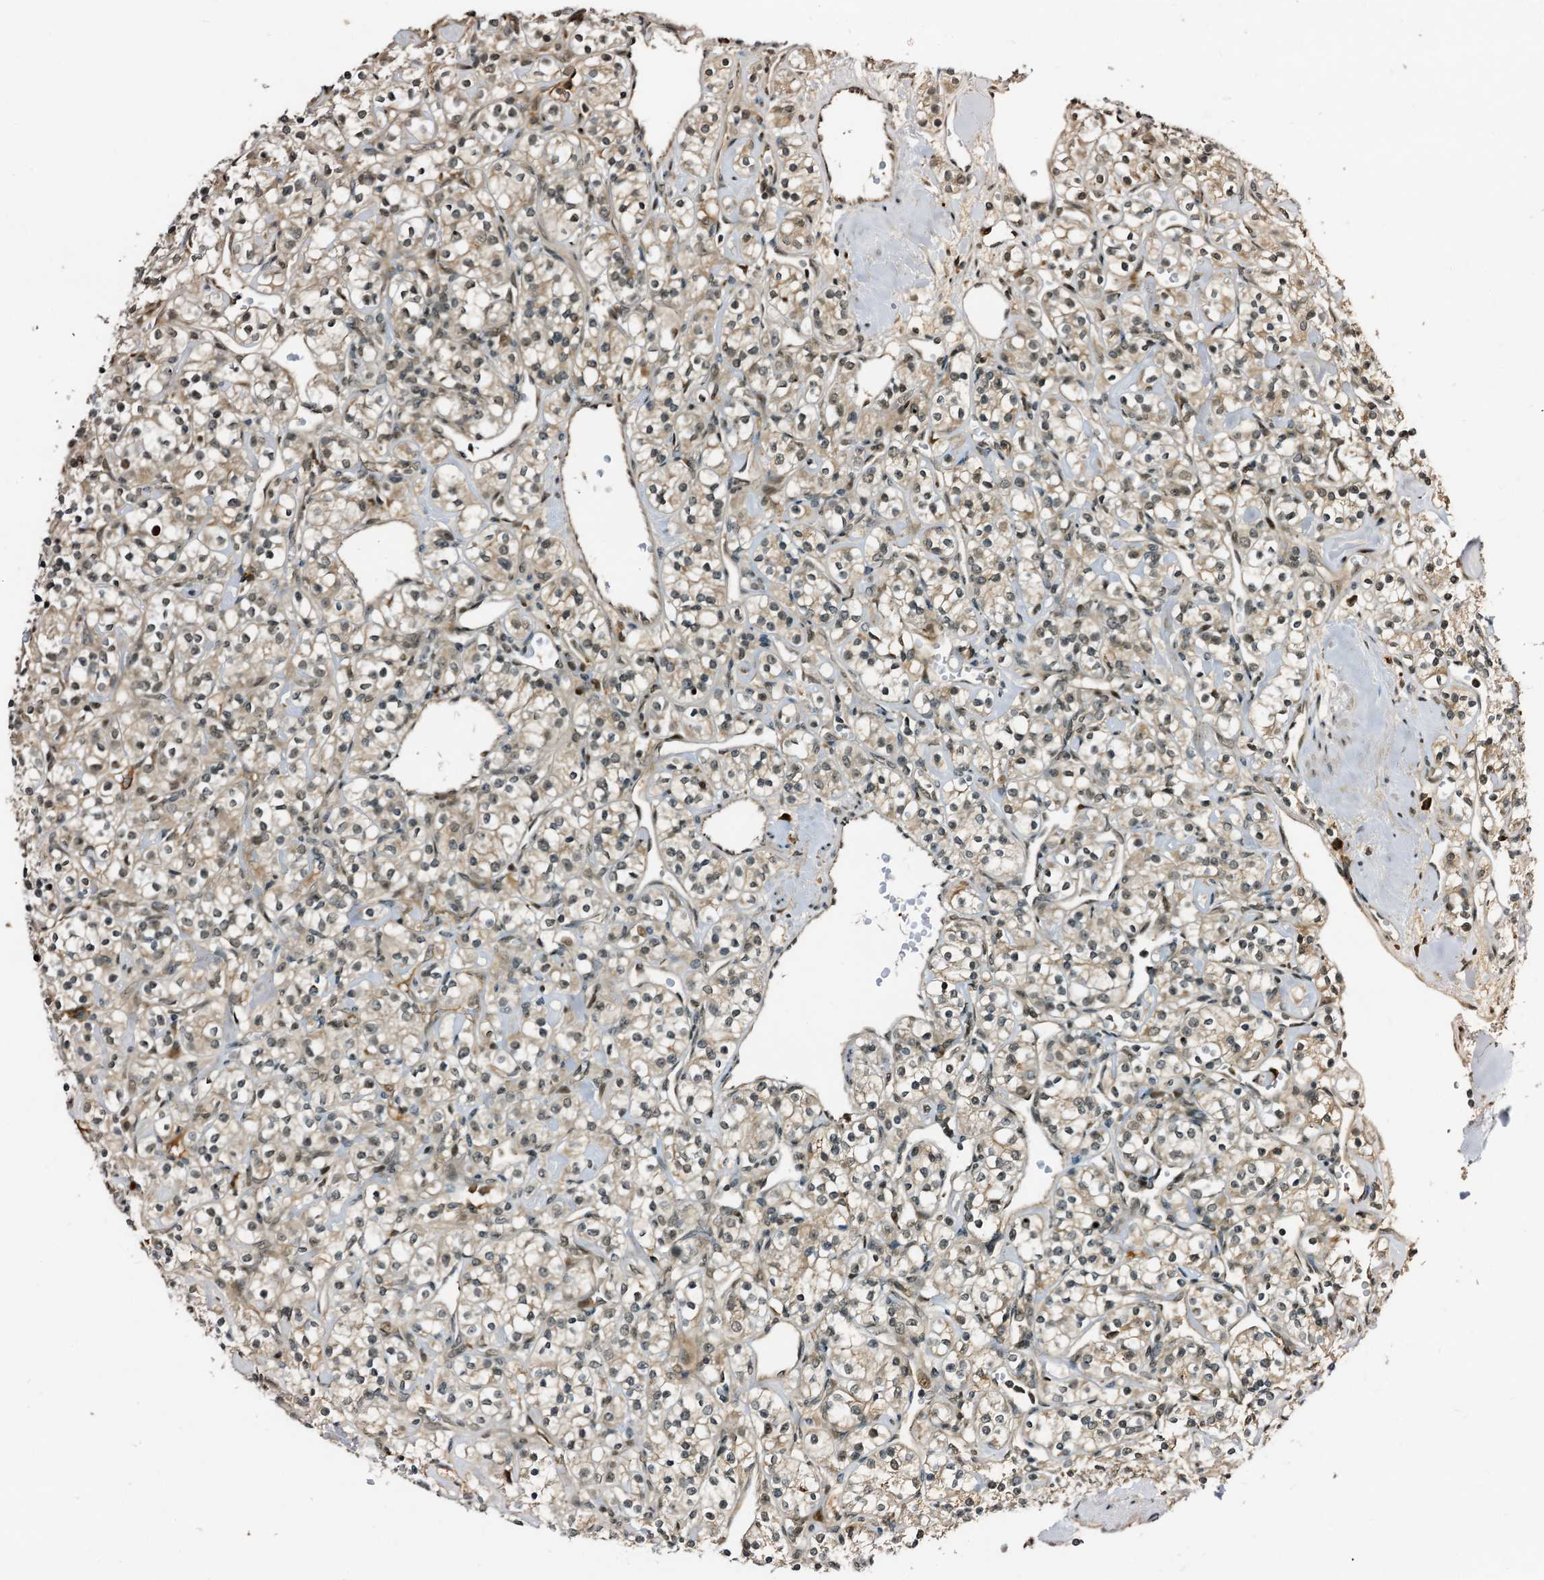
{"staining": {"intensity": "weak", "quantity": "25%-75%", "location": "cytoplasmic/membranous"}, "tissue": "renal cancer", "cell_type": "Tumor cells", "image_type": "cancer", "snomed": [{"axis": "morphology", "description": "Adenocarcinoma, NOS"}, {"axis": "topography", "description": "Kidney"}], "caption": "Immunohistochemistry (IHC) photomicrograph of neoplastic tissue: adenocarcinoma (renal) stained using IHC displays low levels of weak protein expression localized specifically in the cytoplasmic/membranous of tumor cells, appearing as a cytoplasmic/membranous brown color.", "gene": "TRAPPC4", "patient": {"sex": "male", "age": 77}}